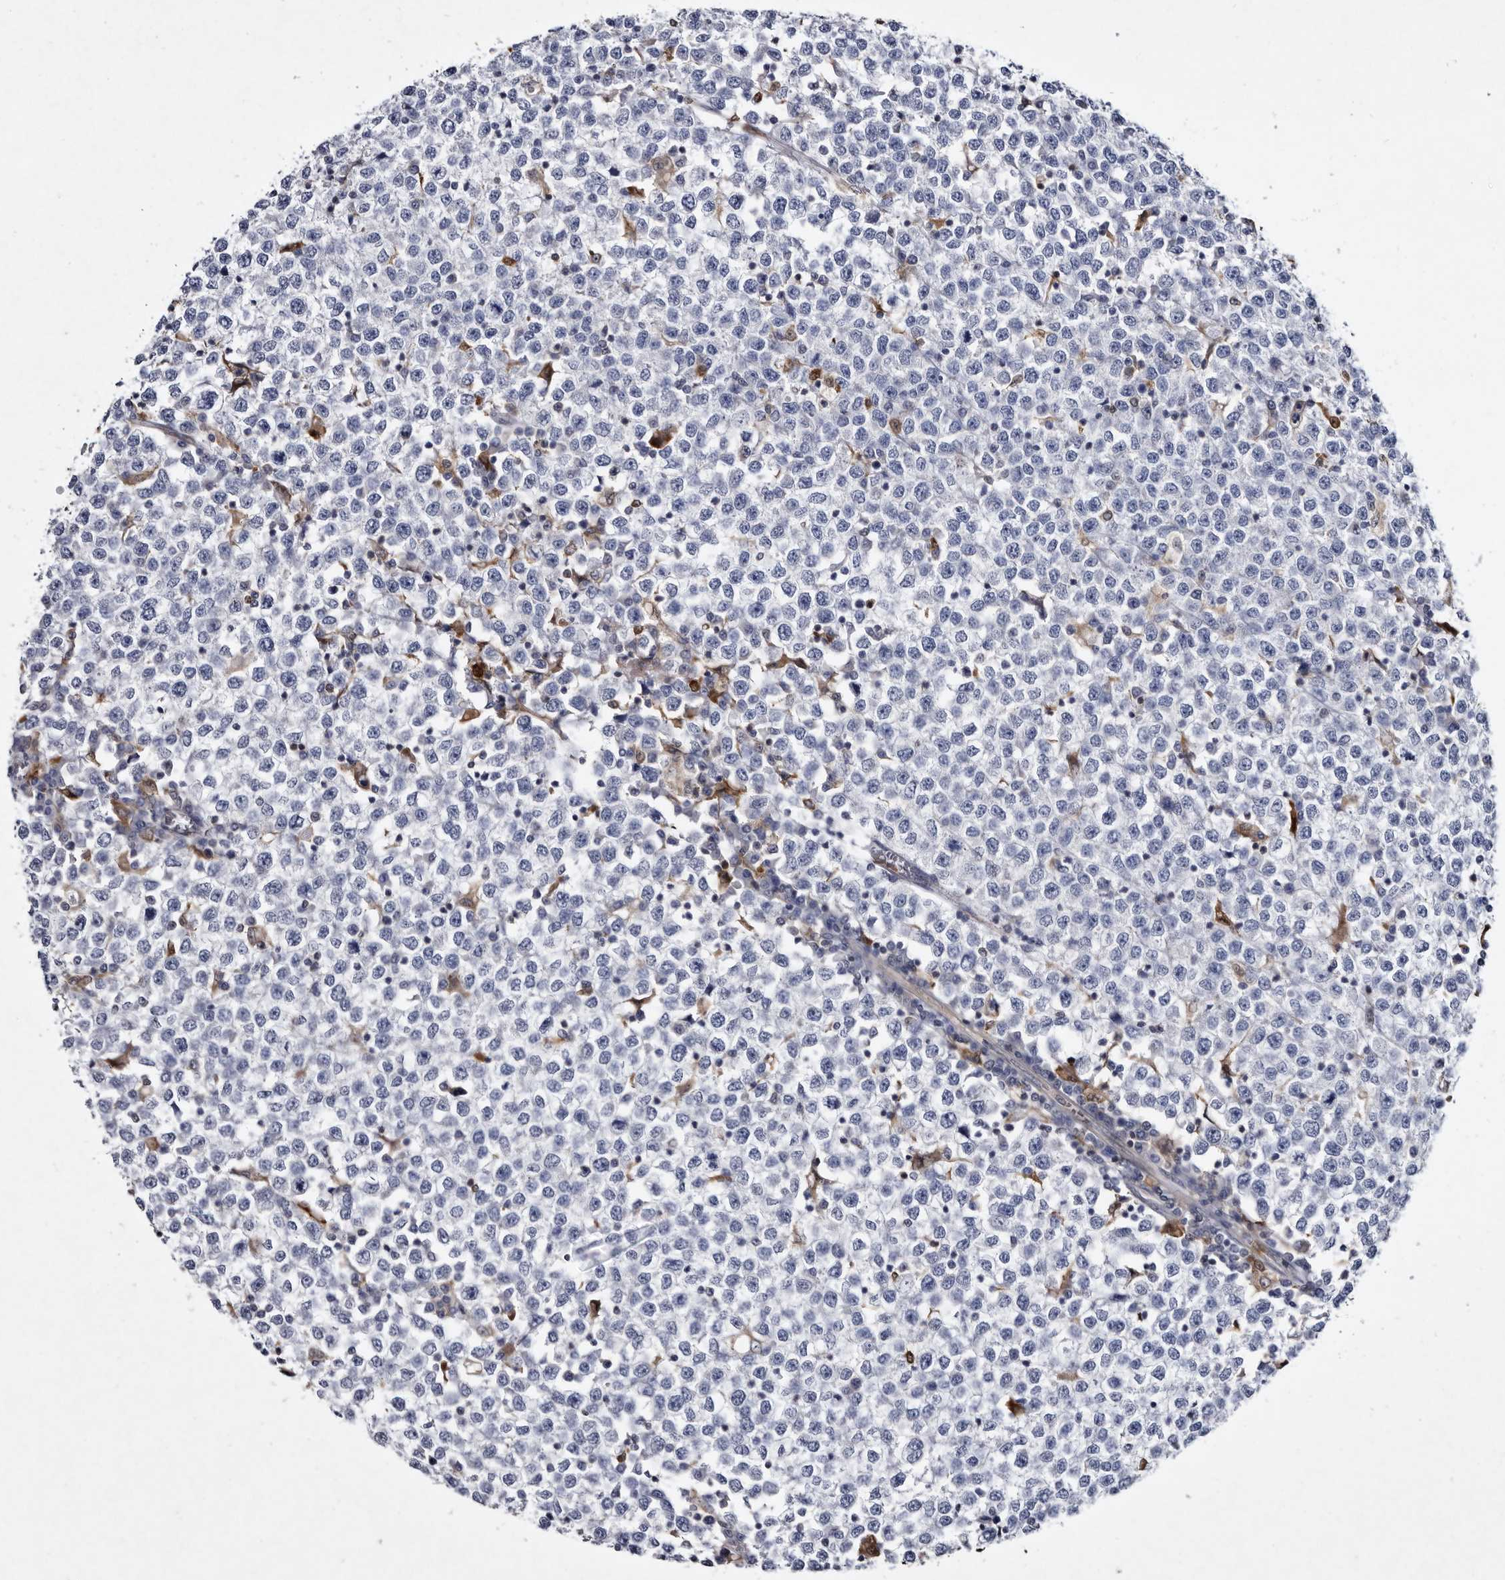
{"staining": {"intensity": "negative", "quantity": "none", "location": "none"}, "tissue": "testis cancer", "cell_type": "Tumor cells", "image_type": "cancer", "snomed": [{"axis": "morphology", "description": "Seminoma, NOS"}, {"axis": "topography", "description": "Testis"}], "caption": "The immunohistochemistry (IHC) histopathology image has no significant staining in tumor cells of seminoma (testis) tissue.", "gene": "SERPINB8", "patient": {"sex": "male", "age": 65}}